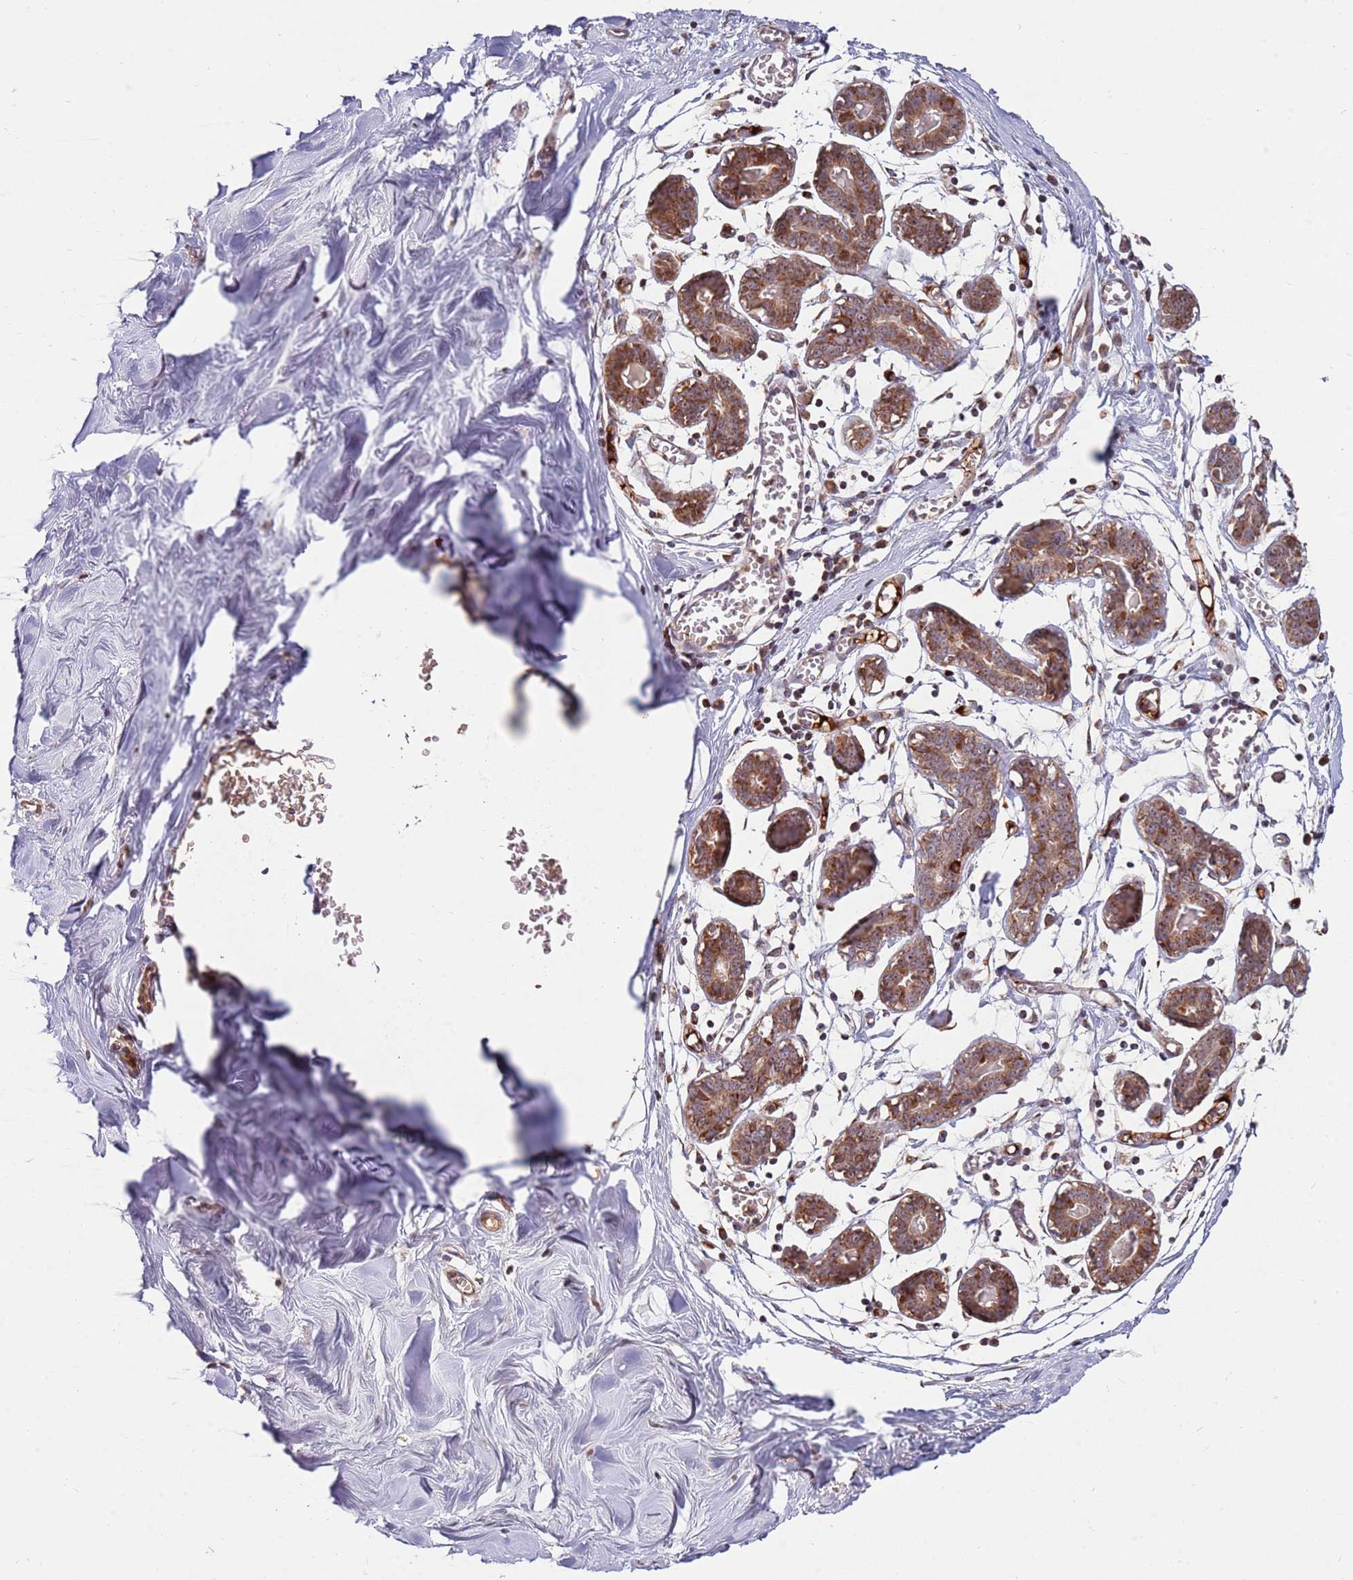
{"staining": {"intensity": "strong", "quantity": ">75%", "location": "cytoplasmic/membranous,nuclear"}, "tissue": "breast", "cell_type": "Glandular cells", "image_type": "normal", "snomed": [{"axis": "morphology", "description": "Normal tissue, NOS"}, {"axis": "topography", "description": "Breast"}], "caption": "Immunohistochemistry of benign breast exhibits high levels of strong cytoplasmic/membranous,nuclear expression in about >75% of glandular cells.", "gene": "KIF25", "patient": {"sex": "female", "age": 27}}